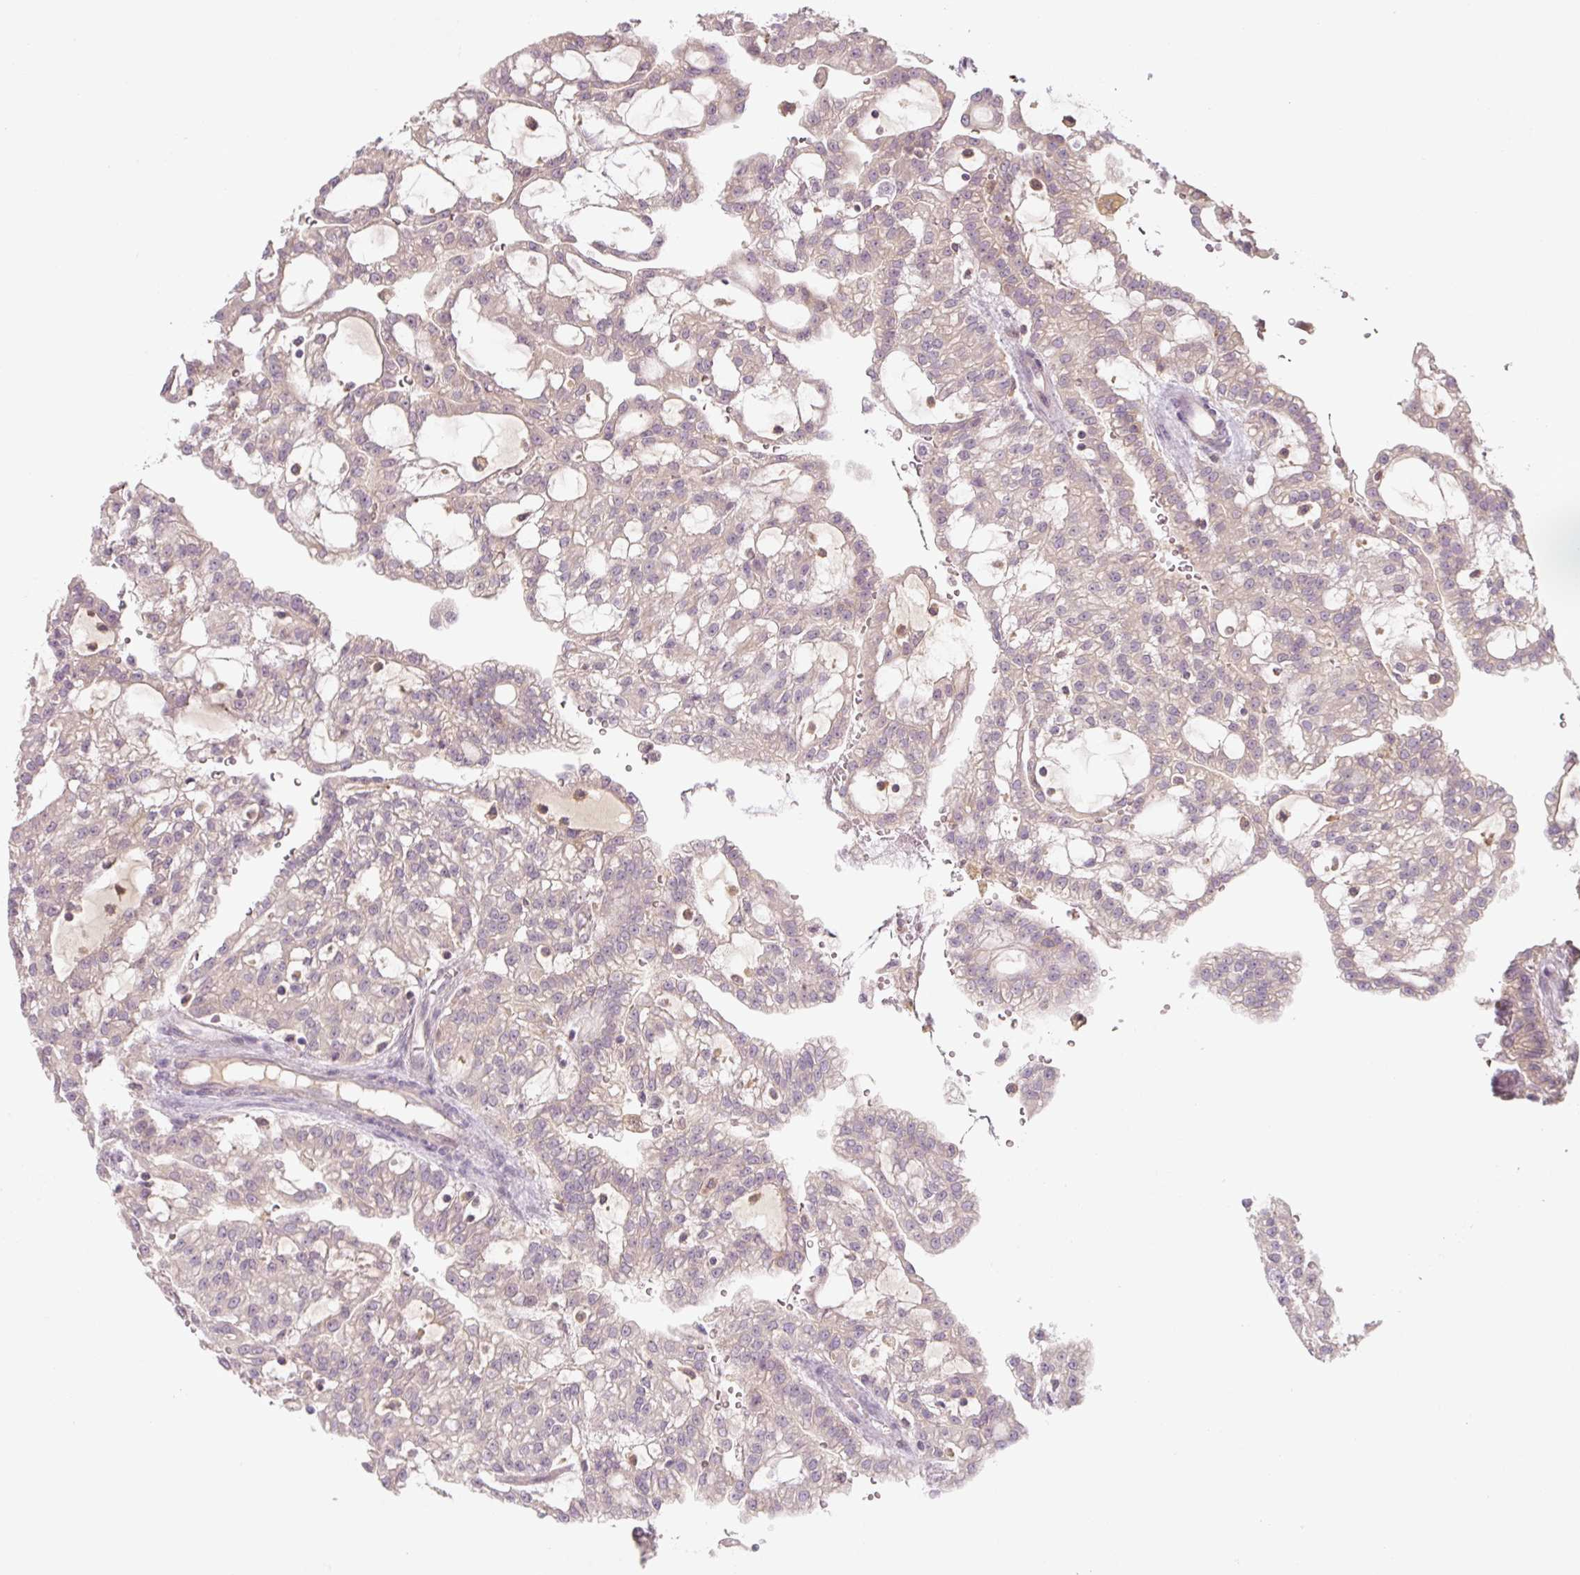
{"staining": {"intensity": "negative", "quantity": "none", "location": "none"}, "tissue": "renal cancer", "cell_type": "Tumor cells", "image_type": "cancer", "snomed": [{"axis": "morphology", "description": "Adenocarcinoma, NOS"}, {"axis": "topography", "description": "Kidney"}], "caption": "IHC image of neoplastic tissue: human renal adenocarcinoma stained with DAB demonstrates no significant protein staining in tumor cells. (DAB IHC, high magnification).", "gene": "C2orf73", "patient": {"sex": "male", "age": 63}}